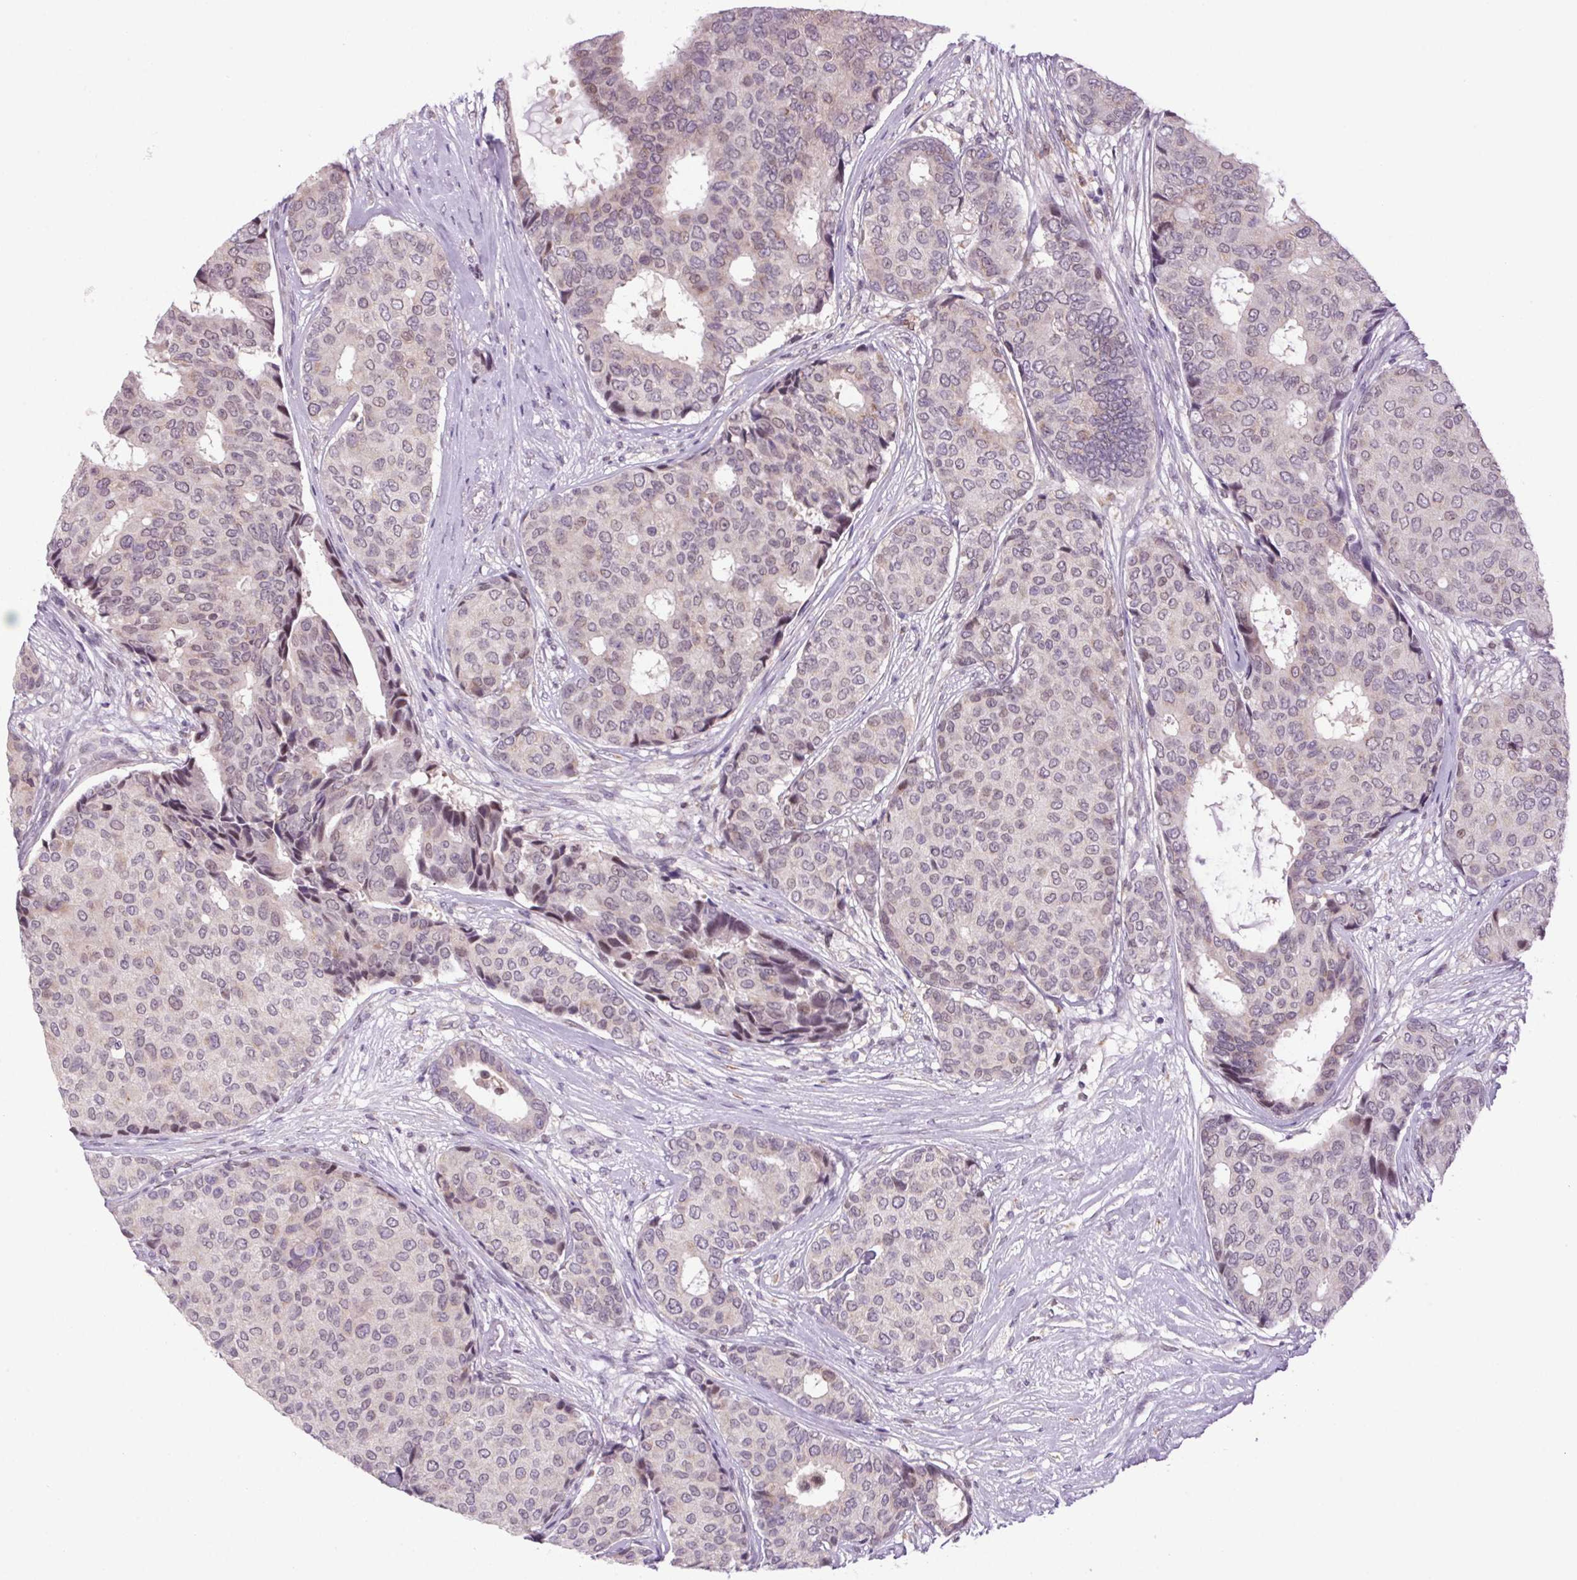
{"staining": {"intensity": "weak", "quantity": "<25%", "location": "cytoplasmic/membranous,nuclear"}, "tissue": "breast cancer", "cell_type": "Tumor cells", "image_type": "cancer", "snomed": [{"axis": "morphology", "description": "Duct carcinoma"}, {"axis": "topography", "description": "Breast"}], "caption": "Tumor cells are negative for protein expression in human breast intraductal carcinoma.", "gene": "AKR1E2", "patient": {"sex": "female", "age": 75}}